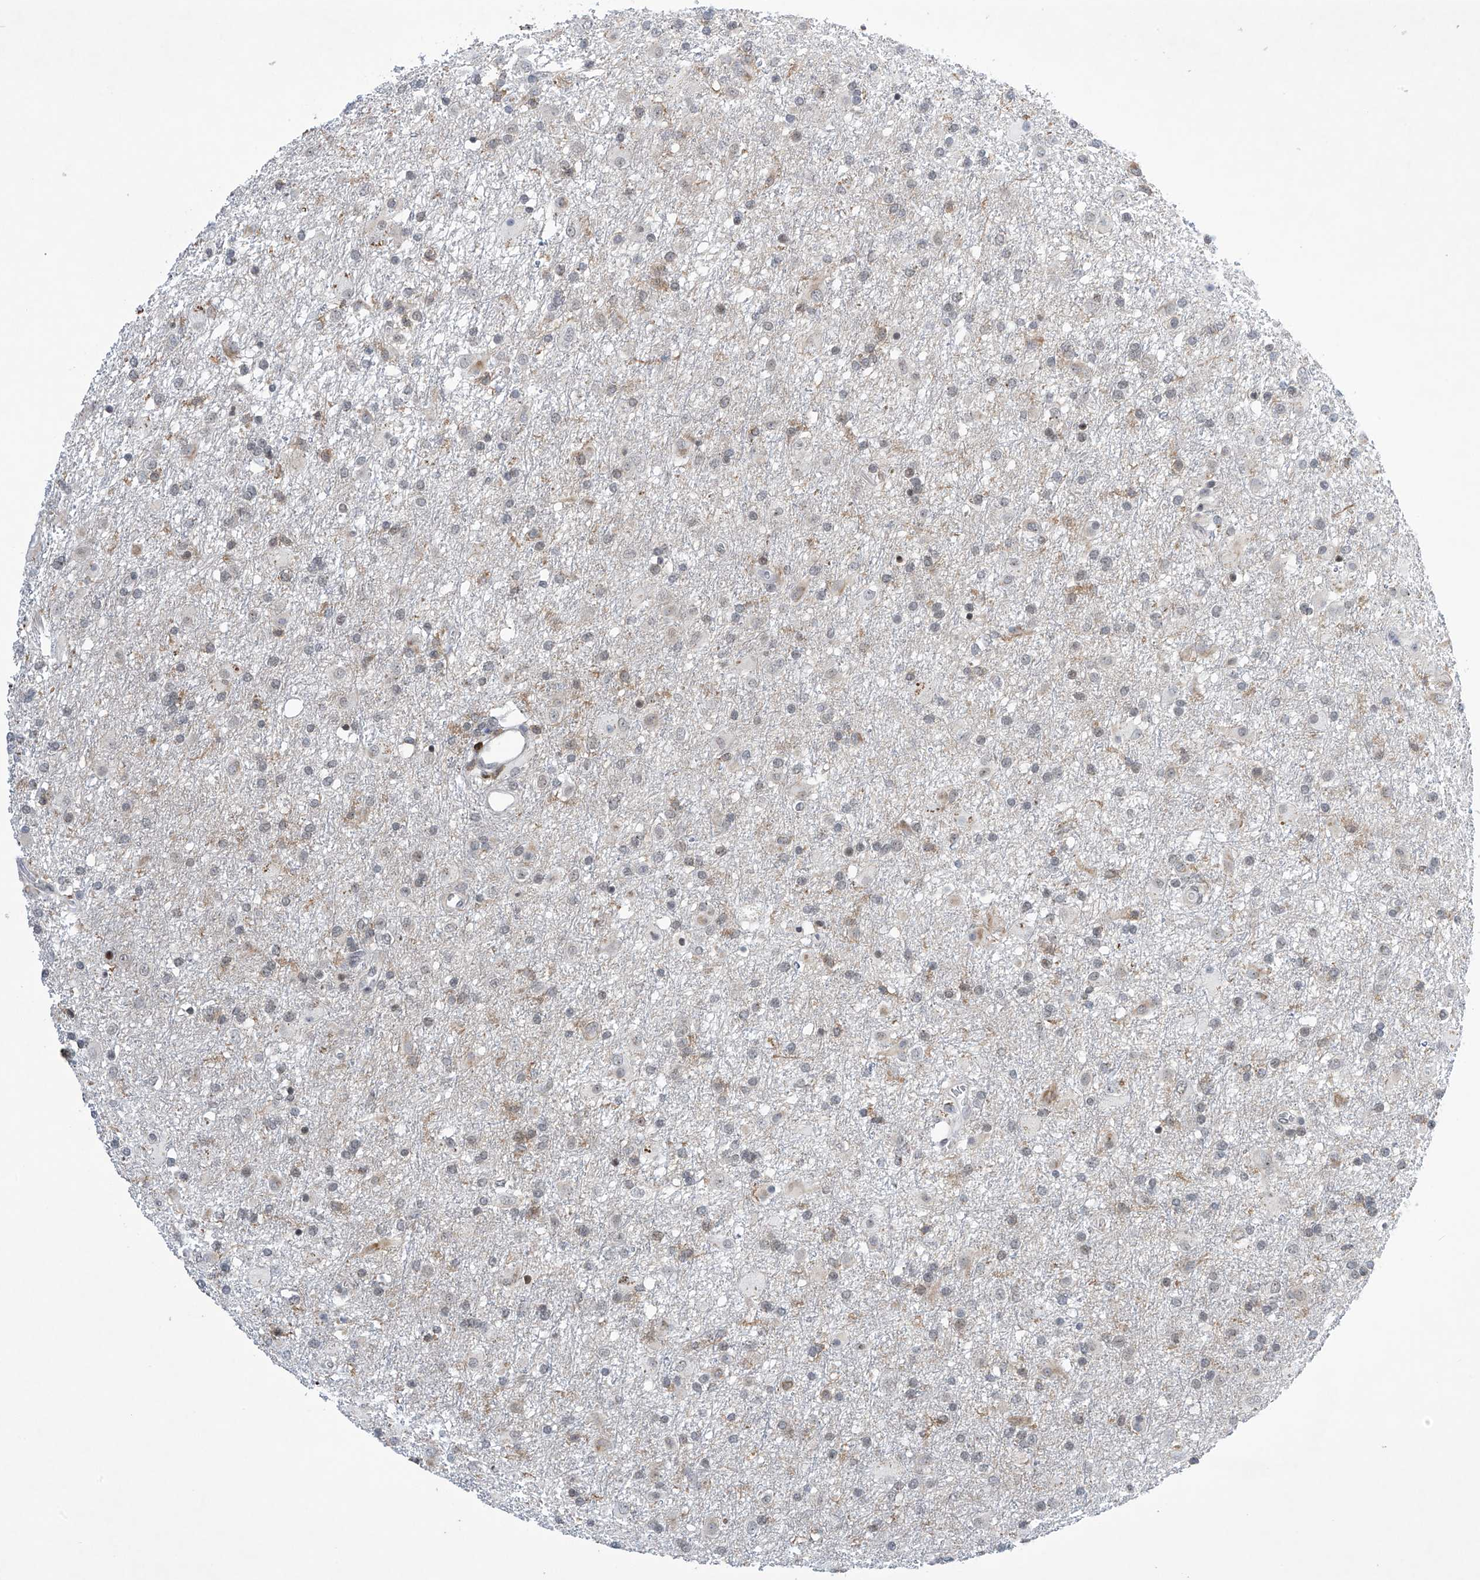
{"staining": {"intensity": "weak", "quantity": "25%-75%", "location": "nuclear"}, "tissue": "glioma", "cell_type": "Tumor cells", "image_type": "cancer", "snomed": [{"axis": "morphology", "description": "Glioma, malignant, Low grade"}, {"axis": "topography", "description": "Brain"}], "caption": "Protein staining demonstrates weak nuclear positivity in approximately 25%-75% of tumor cells in glioma.", "gene": "MSL3", "patient": {"sex": "male", "age": 65}}